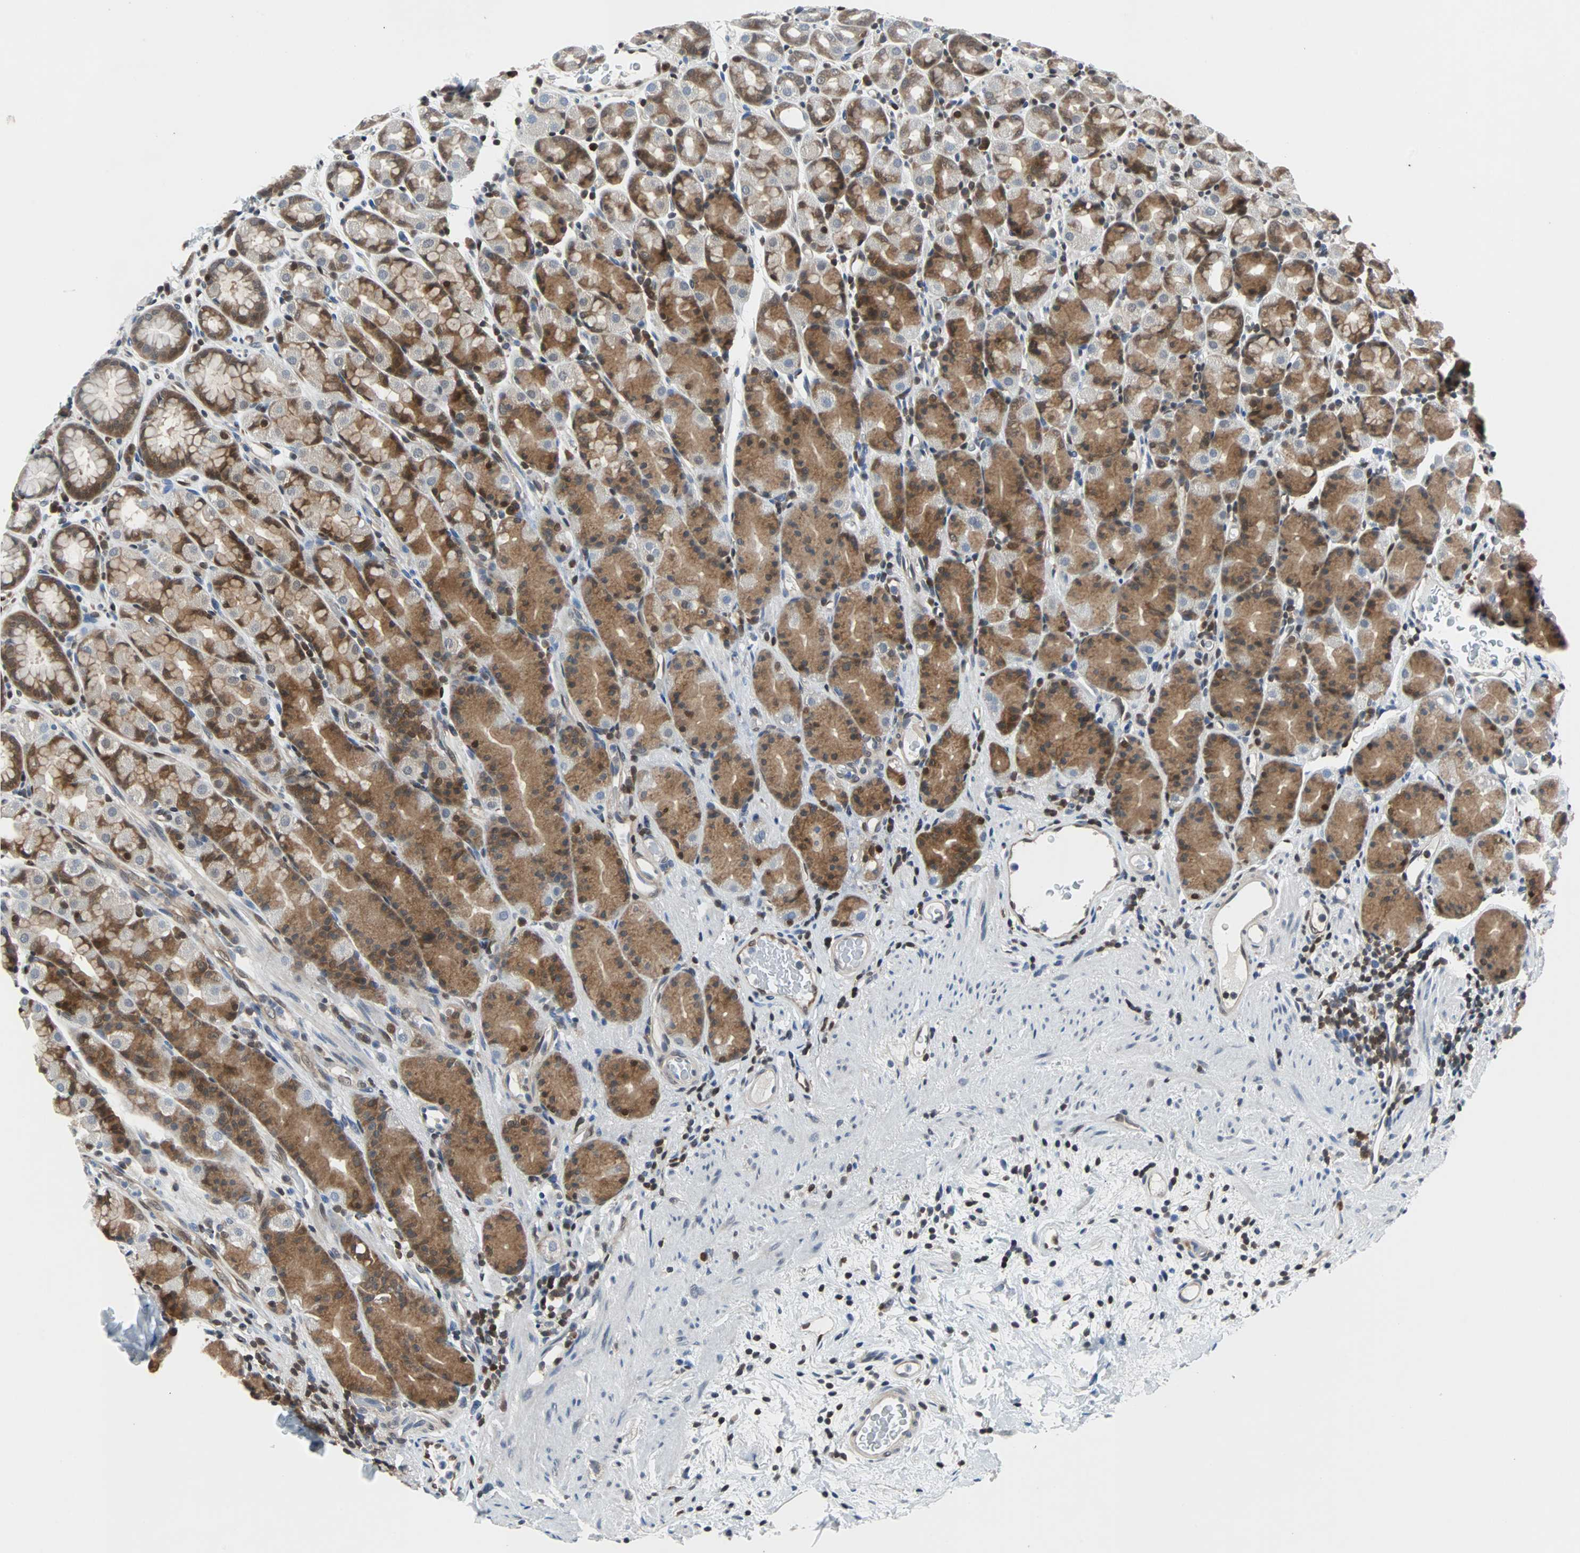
{"staining": {"intensity": "moderate", "quantity": "25%-75%", "location": "cytoplasmic/membranous,nuclear"}, "tissue": "stomach", "cell_type": "Glandular cells", "image_type": "normal", "snomed": [{"axis": "morphology", "description": "Normal tissue, NOS"}, {"axis": "topography", "description": "Stomach, upper"}], "caption": "Human stomach stained with a brown dye displays moderate cytoplasmic/membranous,nuclear positive expression in approximately 25%-75% of glandular cells.", "gene": "MAP2K6", "patient": {"sex": "male", "age": 68}}